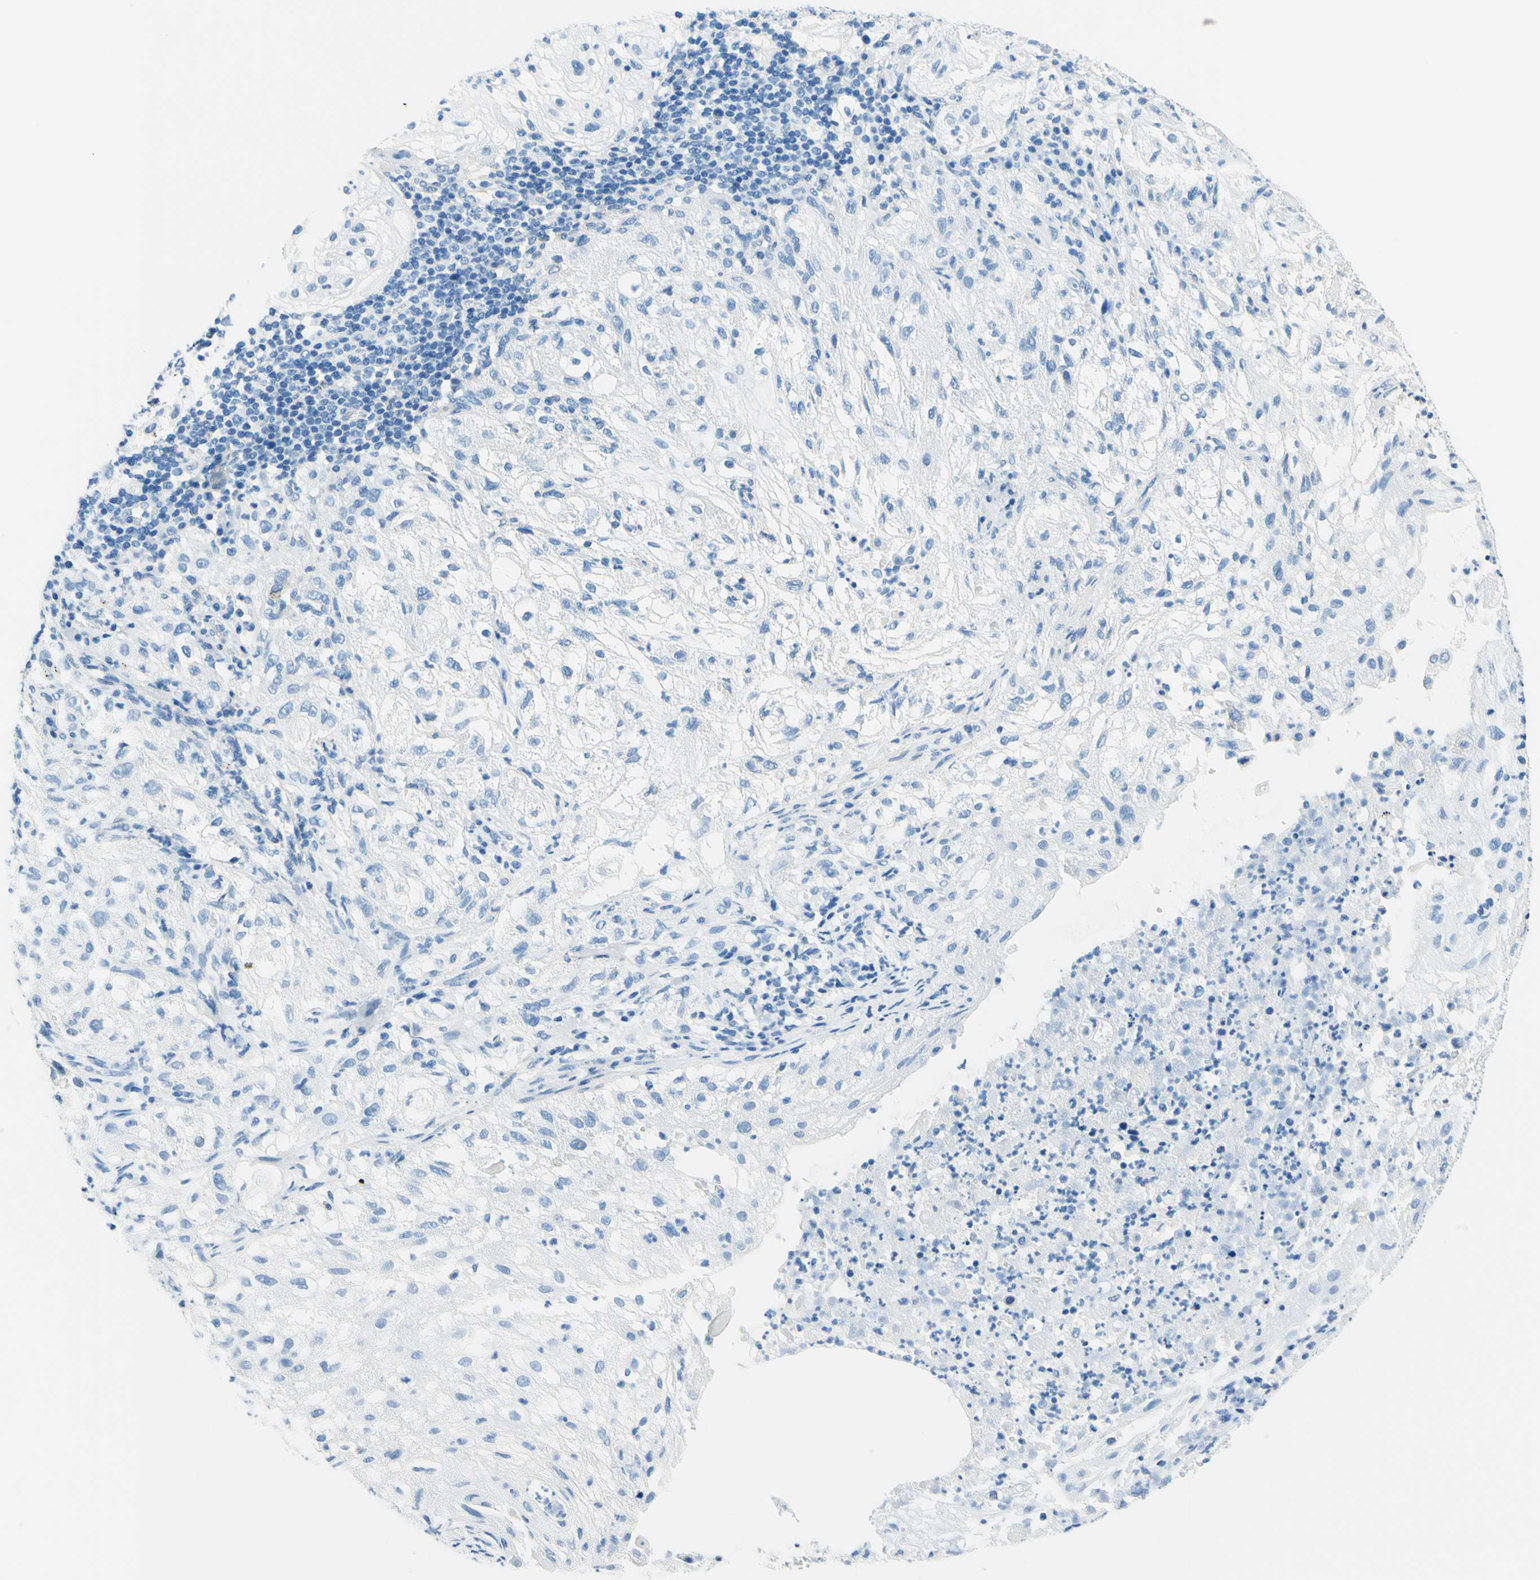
{"staining": {"intensity": "negative", "quantity": "none", "location": "none"}, "tissue": "lung cancer", "cell_type": "Tumor cells", "image_type": "cancer", "snomed": [{"axis": "morphology", "description": "Inflammation, NOS"}, {"axis": "morphology", "description": "Squamous cell carcinoma, NOS"}, {"axis": "topography", "description": "Lymph node"}, {"axis": "topography", "description": "Soft tissue"}, {"axis": "topography", "description": "Lung"}], "caption": "Immunohistochemical staining of lung cancer reveals no significant positivity in tumor cells.", "gene": "PASD1", "patient": {"sex": "male", "age": 66}}